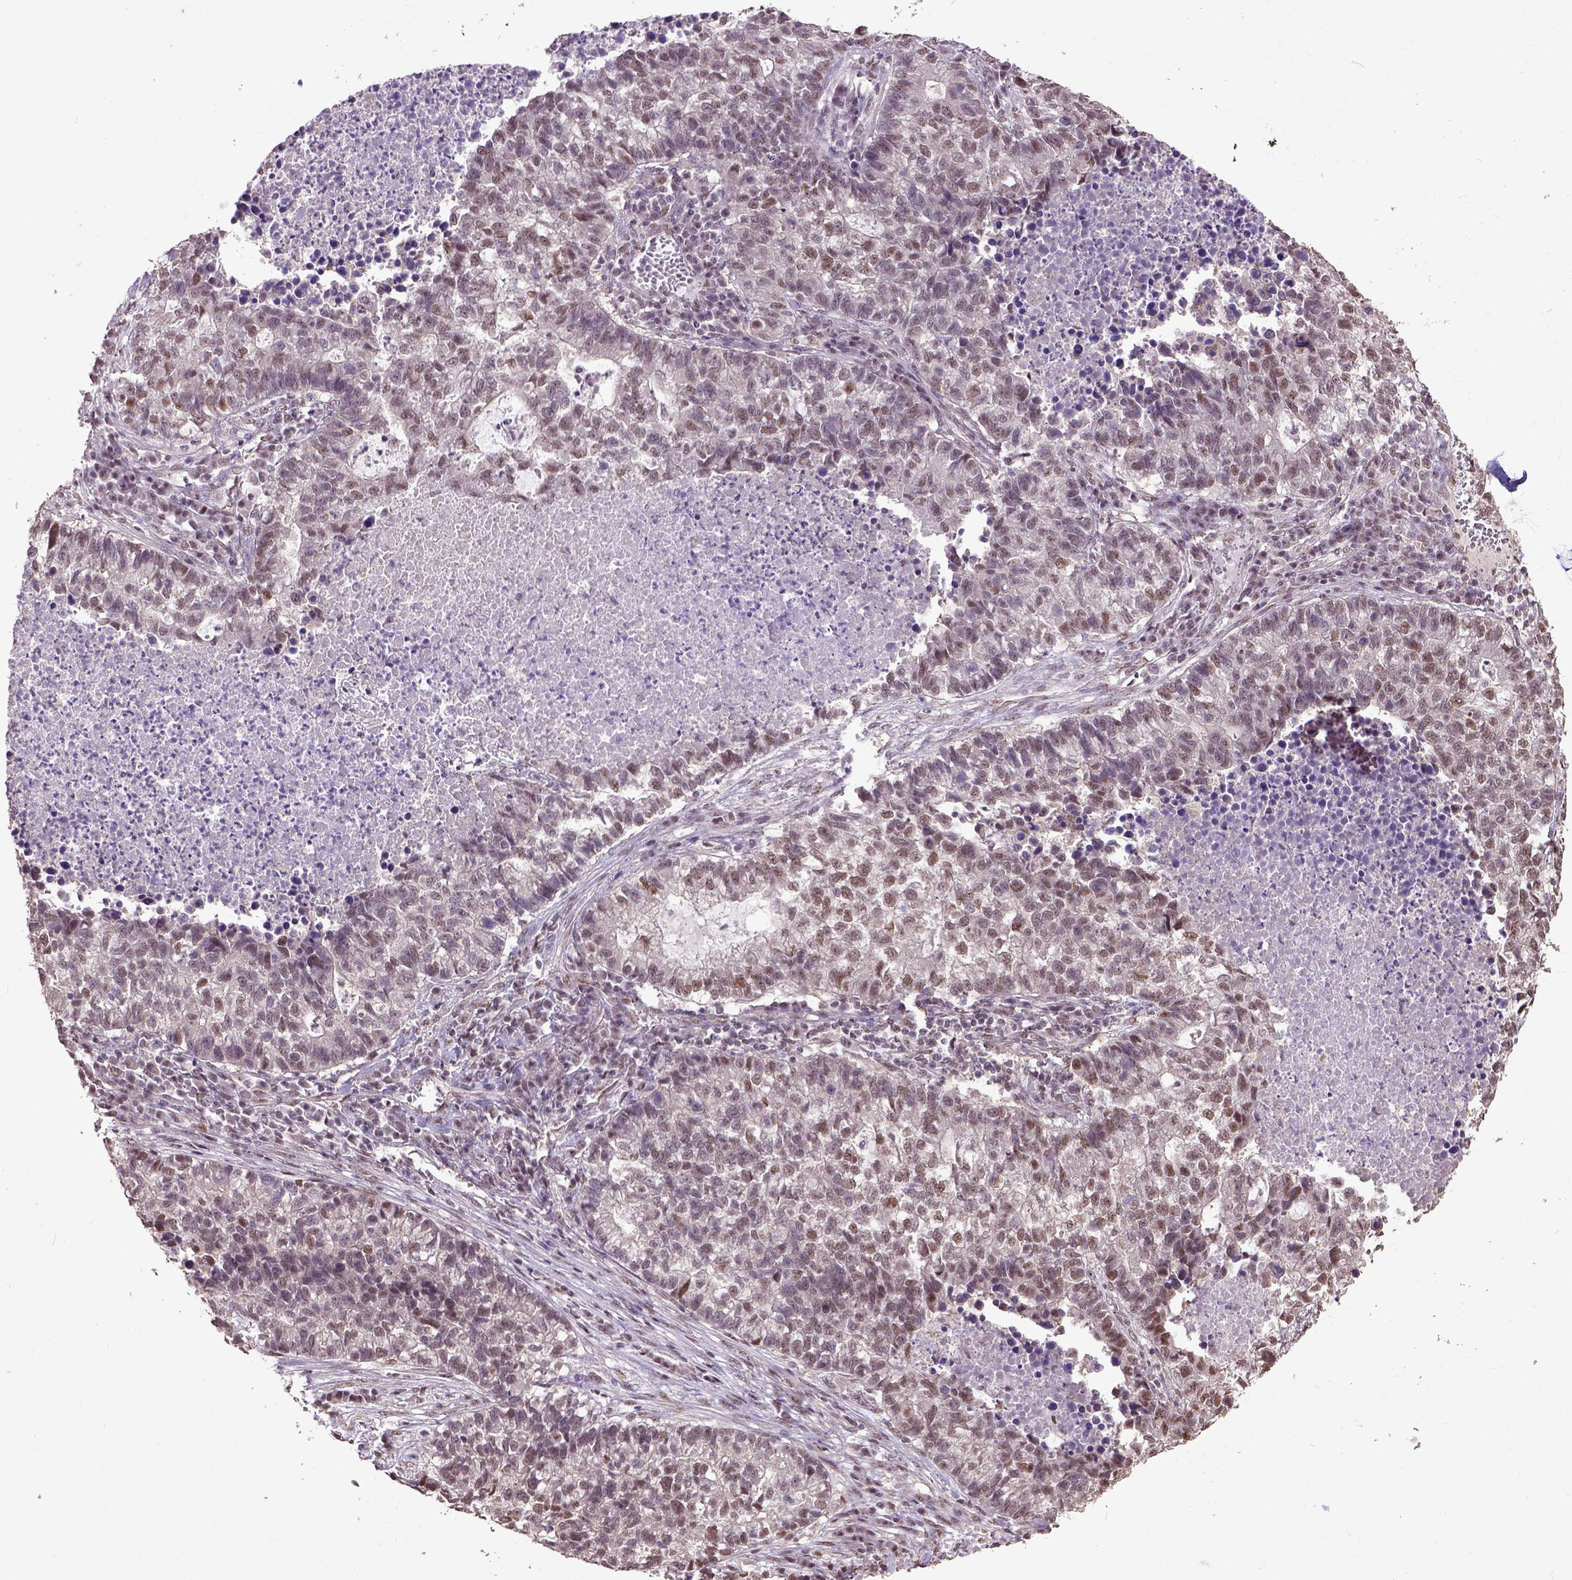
{"staining": {"intensity": "moderate", "quantity": "25%-75%", "location": "nuclear"}, "tissue": "lung cancer", "cell_type": "Tumor cells", "image_type": "cancer", "snomed": [{"axis": "morphology", "description": "Adenocarcinoma, NOS"}, {"axis": "topography", "description": "Lung"}], "caption": "The histopathology image reveals immunohistochemical staining of lung adenocarcinoma. There is moderate nuclear staining is appreciated in about 25%-75% of tumor cells.", "gene": "UBA3", "patient": {"sex": "male", "age": 57}}